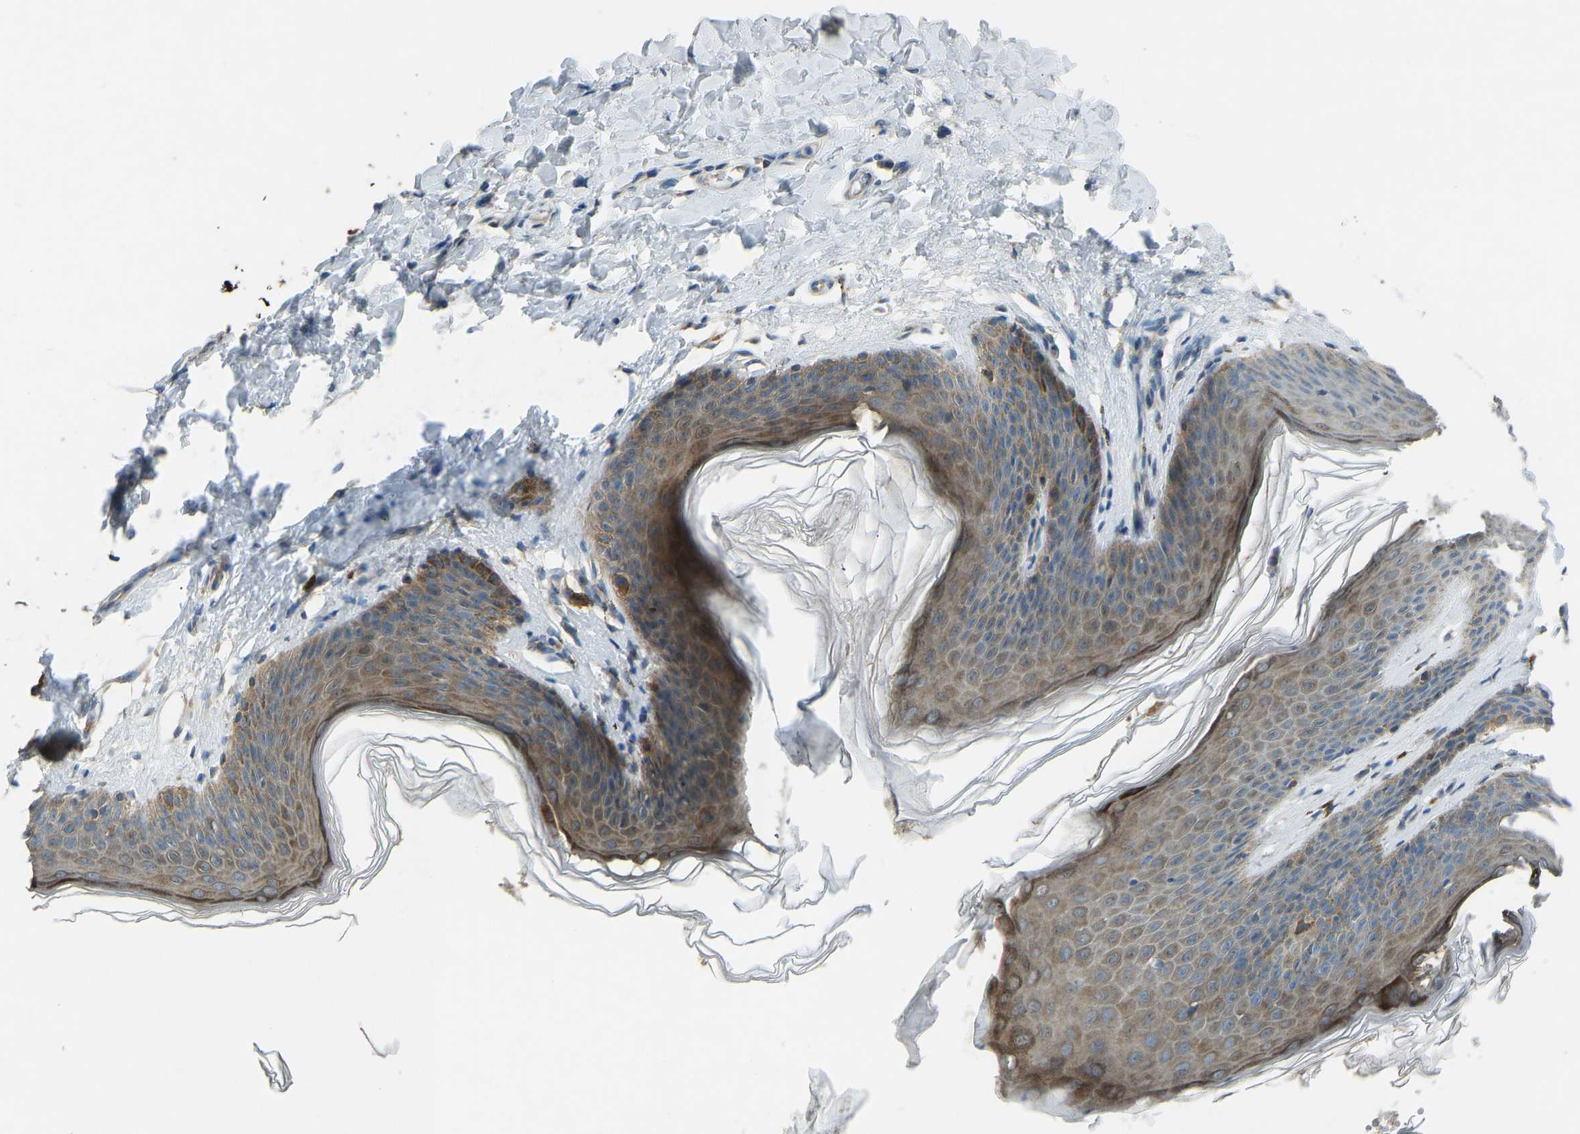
{"staining": {"intensity": "moderate", "quantity": ">75%", "location": "cytoplasmic/membranous"}, "tissue": "skin", "cell_type": "Epidermal cells", "image_type": "normal", "snomed": [{"axis": "morphology", "description": "Normal tissue, NOS"}, {"axis": "topography", "description": "Vulva"}], "caption": "Immunohistochemistry (DAB (3,3'-diaminobenzidine)) staining of benign human skin reveals moderate cytoplasmic/membranous protein expression in approximately >75% of epidermal cells. Nuclei are stained in blue.", "gene": "STAU2", "patient": {"sex": "female", "age": 66}}